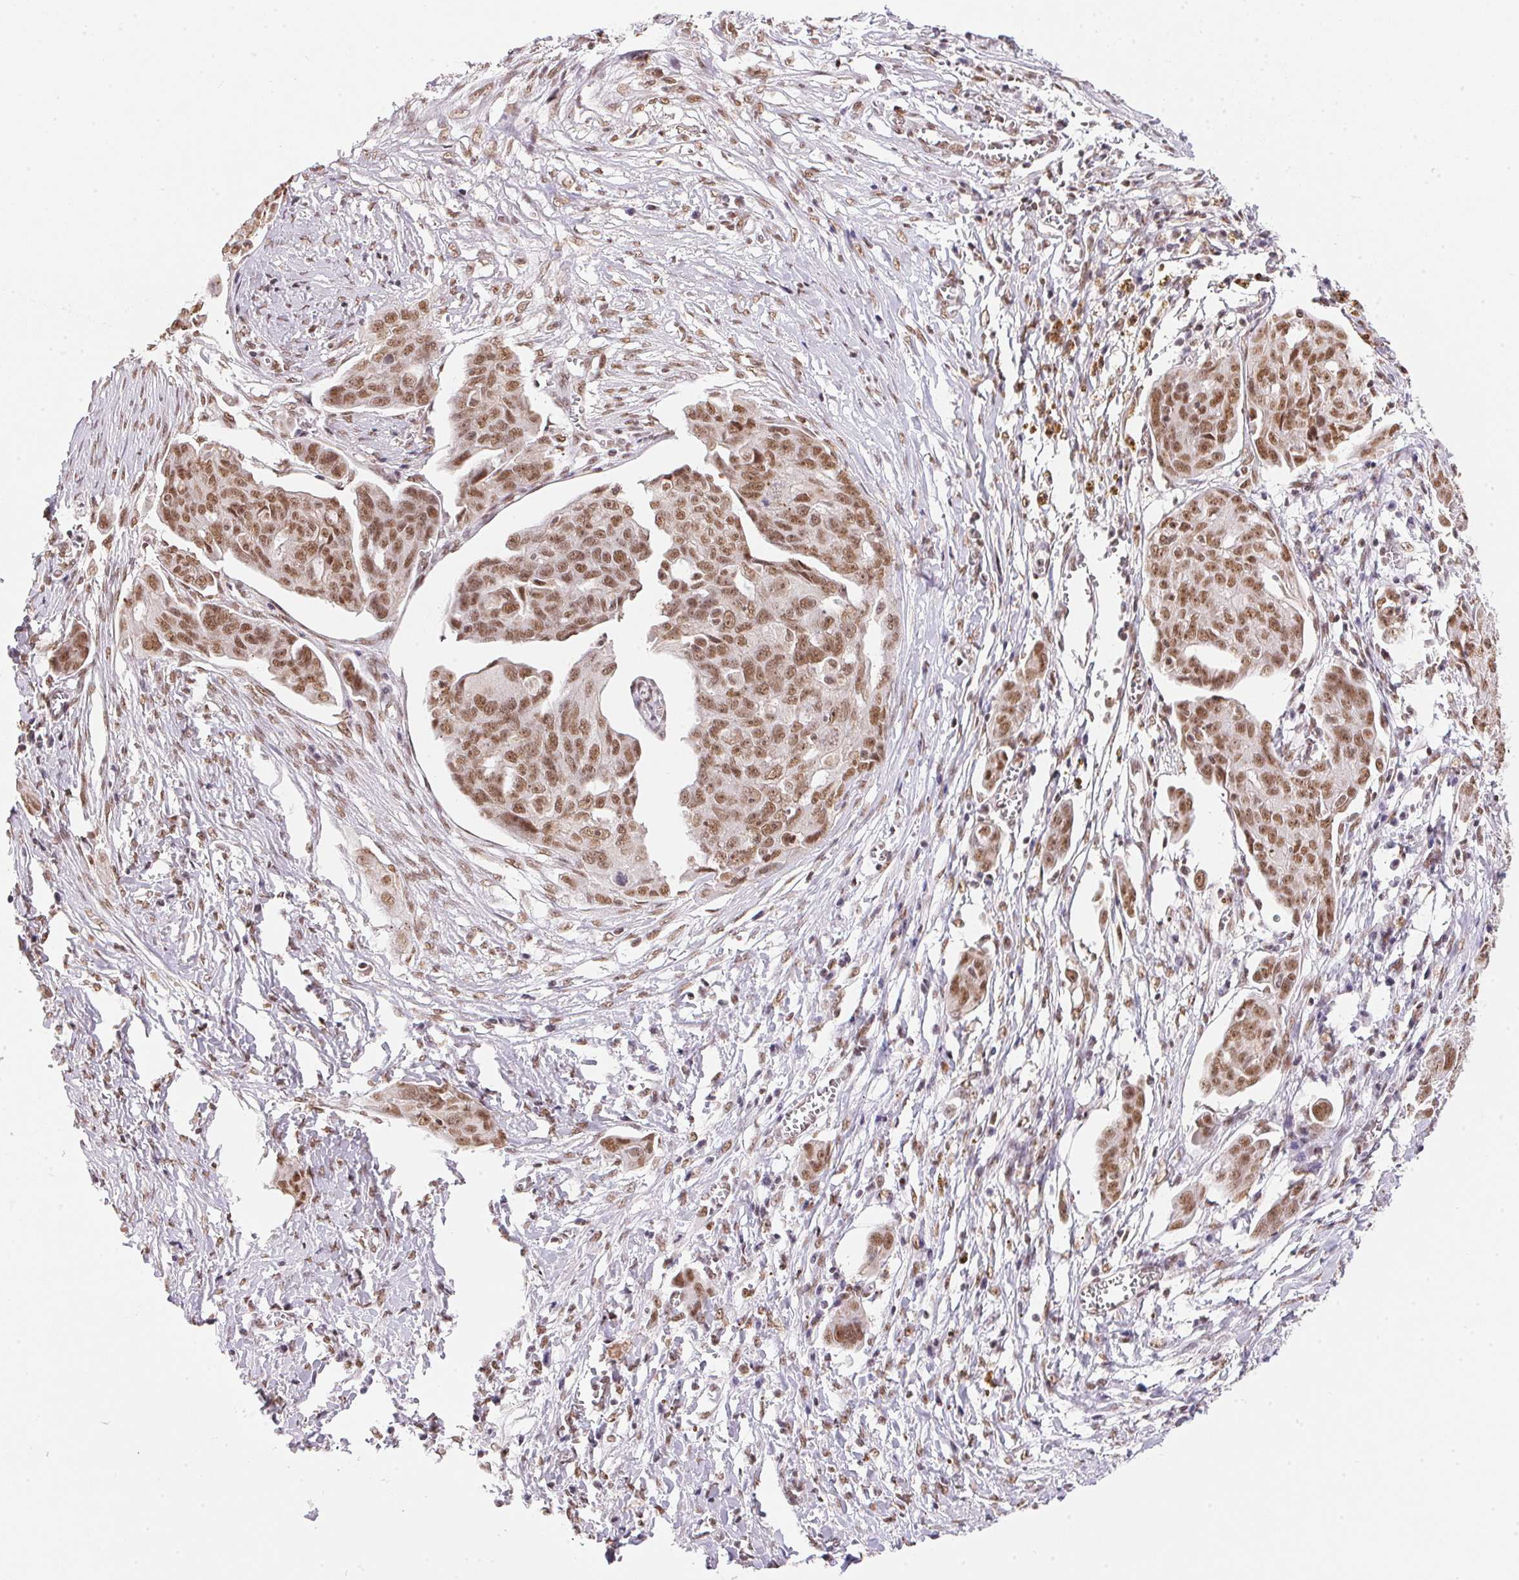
{"staining": {"intensity": "moderate", "quantity": ">75%", "location": "nuclear"}, "tissue": "ovarian cancer", "cell_type": "Tumor cells", "image_type": "cancer", "snomed": [{"axis": "morphology", "description": "Carcinoma, endometroid"}, {"axis": "topography", "description": "Ovary"}], "caption": "This photomicrograph shows immunohistochemistry staining of ovarian endometroid carcinoma, with medium moderate nuclear staining in approximately >75% of tumor cells.", "gene": "NFE2L1", "patient": {"sex": "female", "age": 70}}